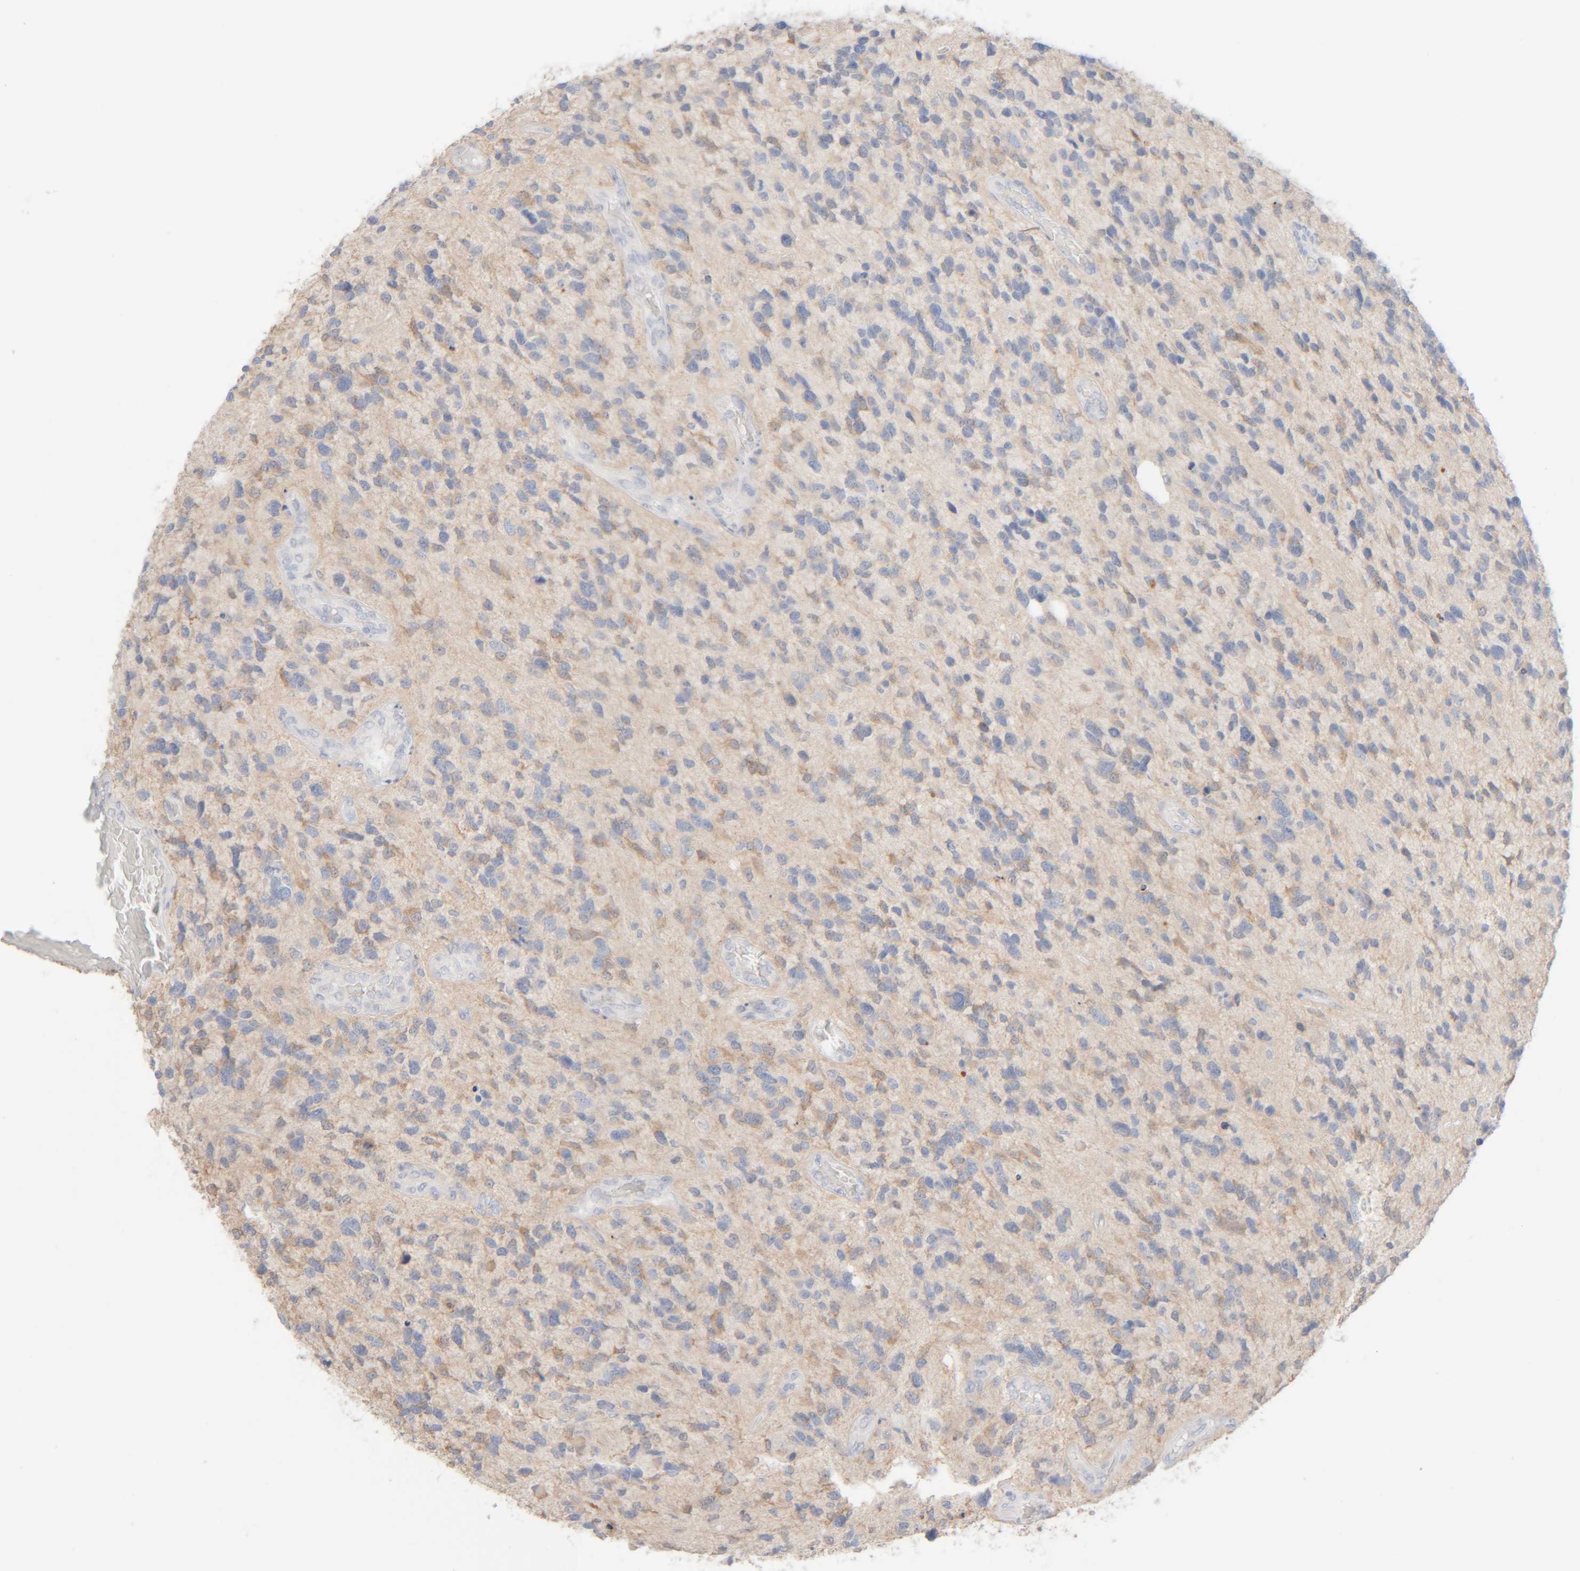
{"staining": {"intensity": "weak", "quantity": "25%-75%", "location": "cytoplasmic/membranous"}, "tissue": "glioma", "cell_type": "Tumor cells", "image_type": "cancer", "snomed": [{"axis": "morphology", "description": "Glioma, malignant, High grade"}, {"axis": "topography", "description": "Brain"}], "caption": "The image displays a brown stain indicating the presence of a protein in the cytoplasmic/membranous of tumor cells in glioma.", "gene": "RIDA", "patient": {"sex": "female", "age": 58}}